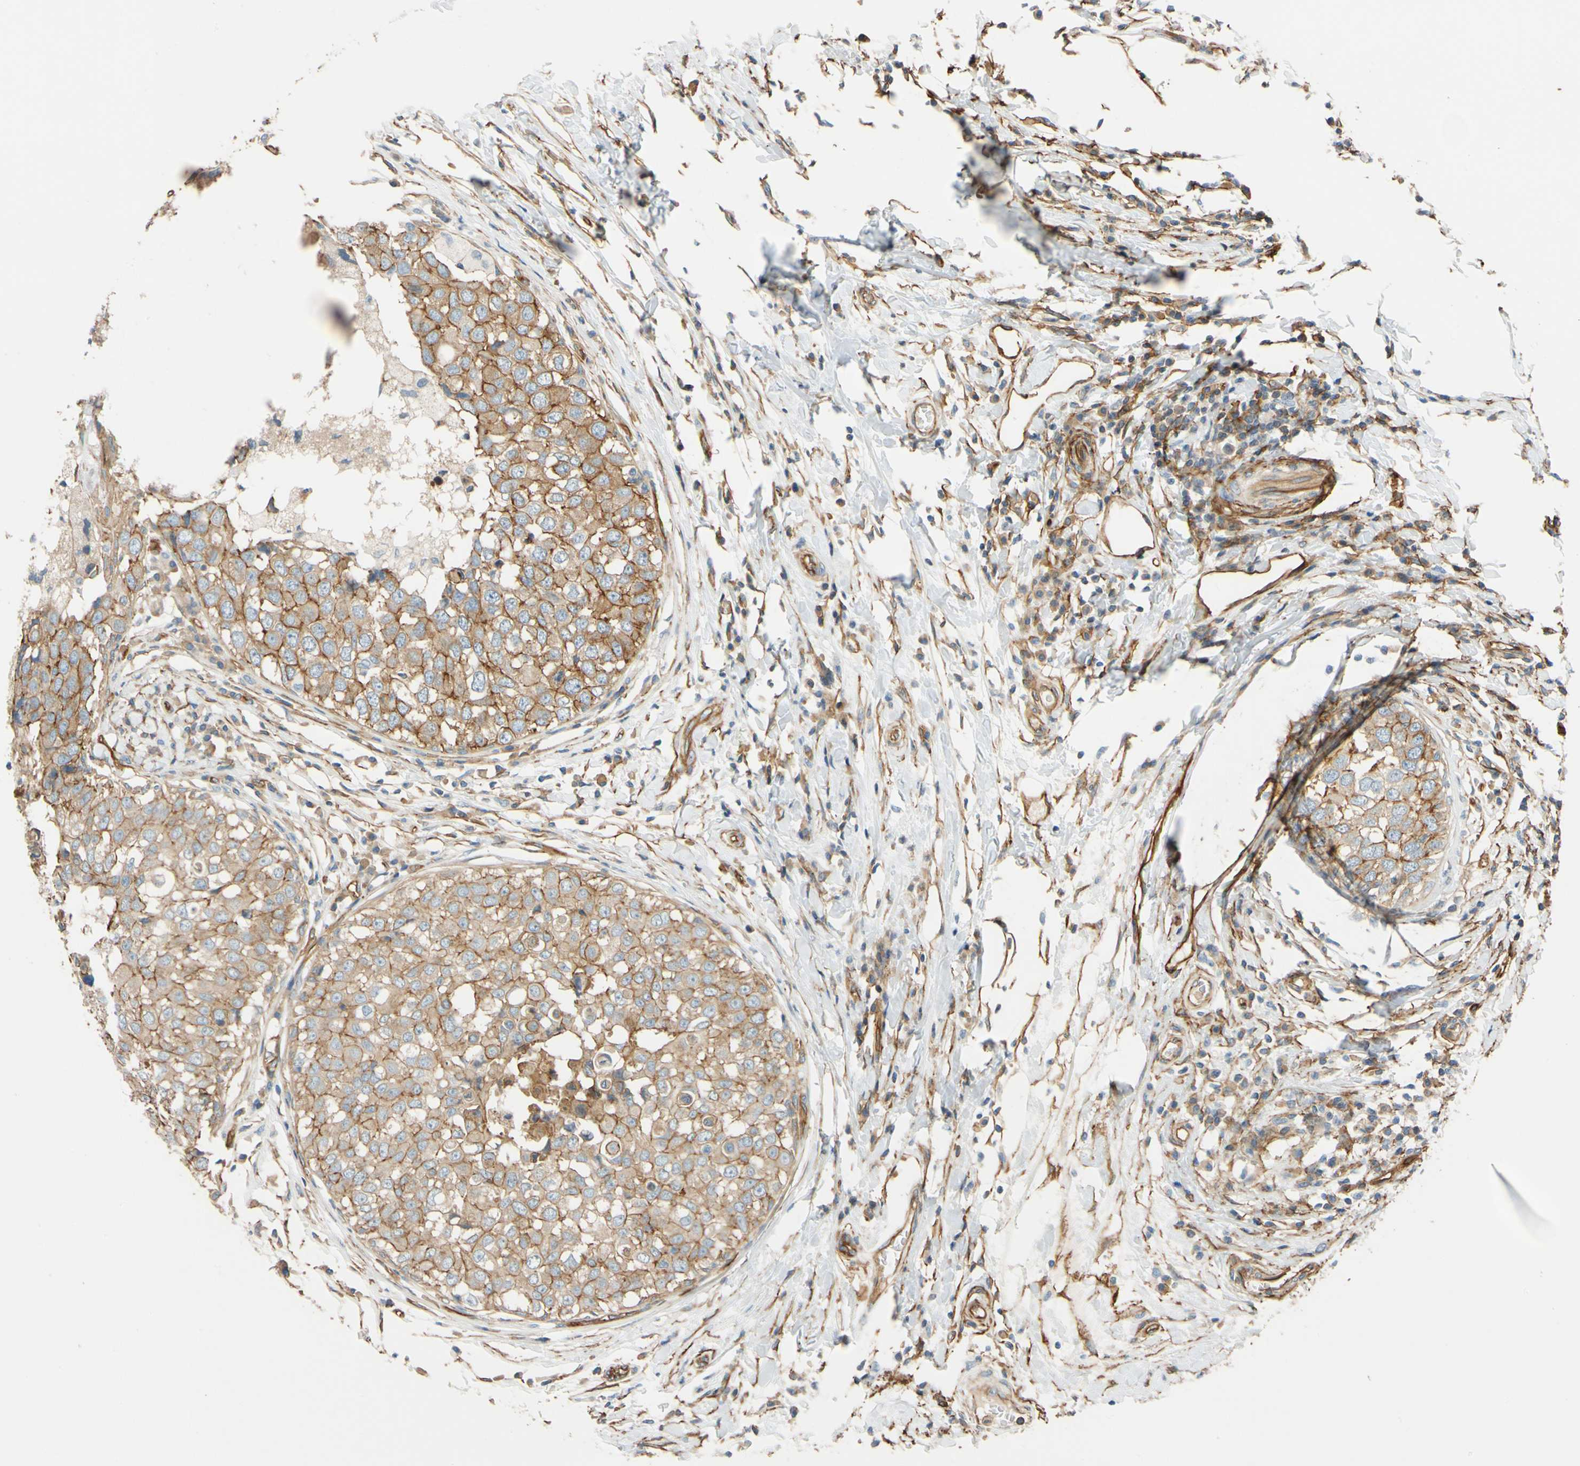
{"staining": {"intensity": "moderate", "quantity": ">75%", "location": "cytoplasmic/membranous"}, "tissue": "breast cancer", "cell_type": "Tumor cells", "image_type": "cancer", "snomed": [{"axis": "morphology", "description": "Duct carcinoma"}, {"axis": "topography", "description": "Breast"}], "caption": "Brown immunohistochemical staining in human breast intraductal carcinoma displays moderate cytoplasmic/membranous staining in about >75% of tumor cells.", "gene": "SPTAN1", "patient": {"sex": "female", "age": 27}}